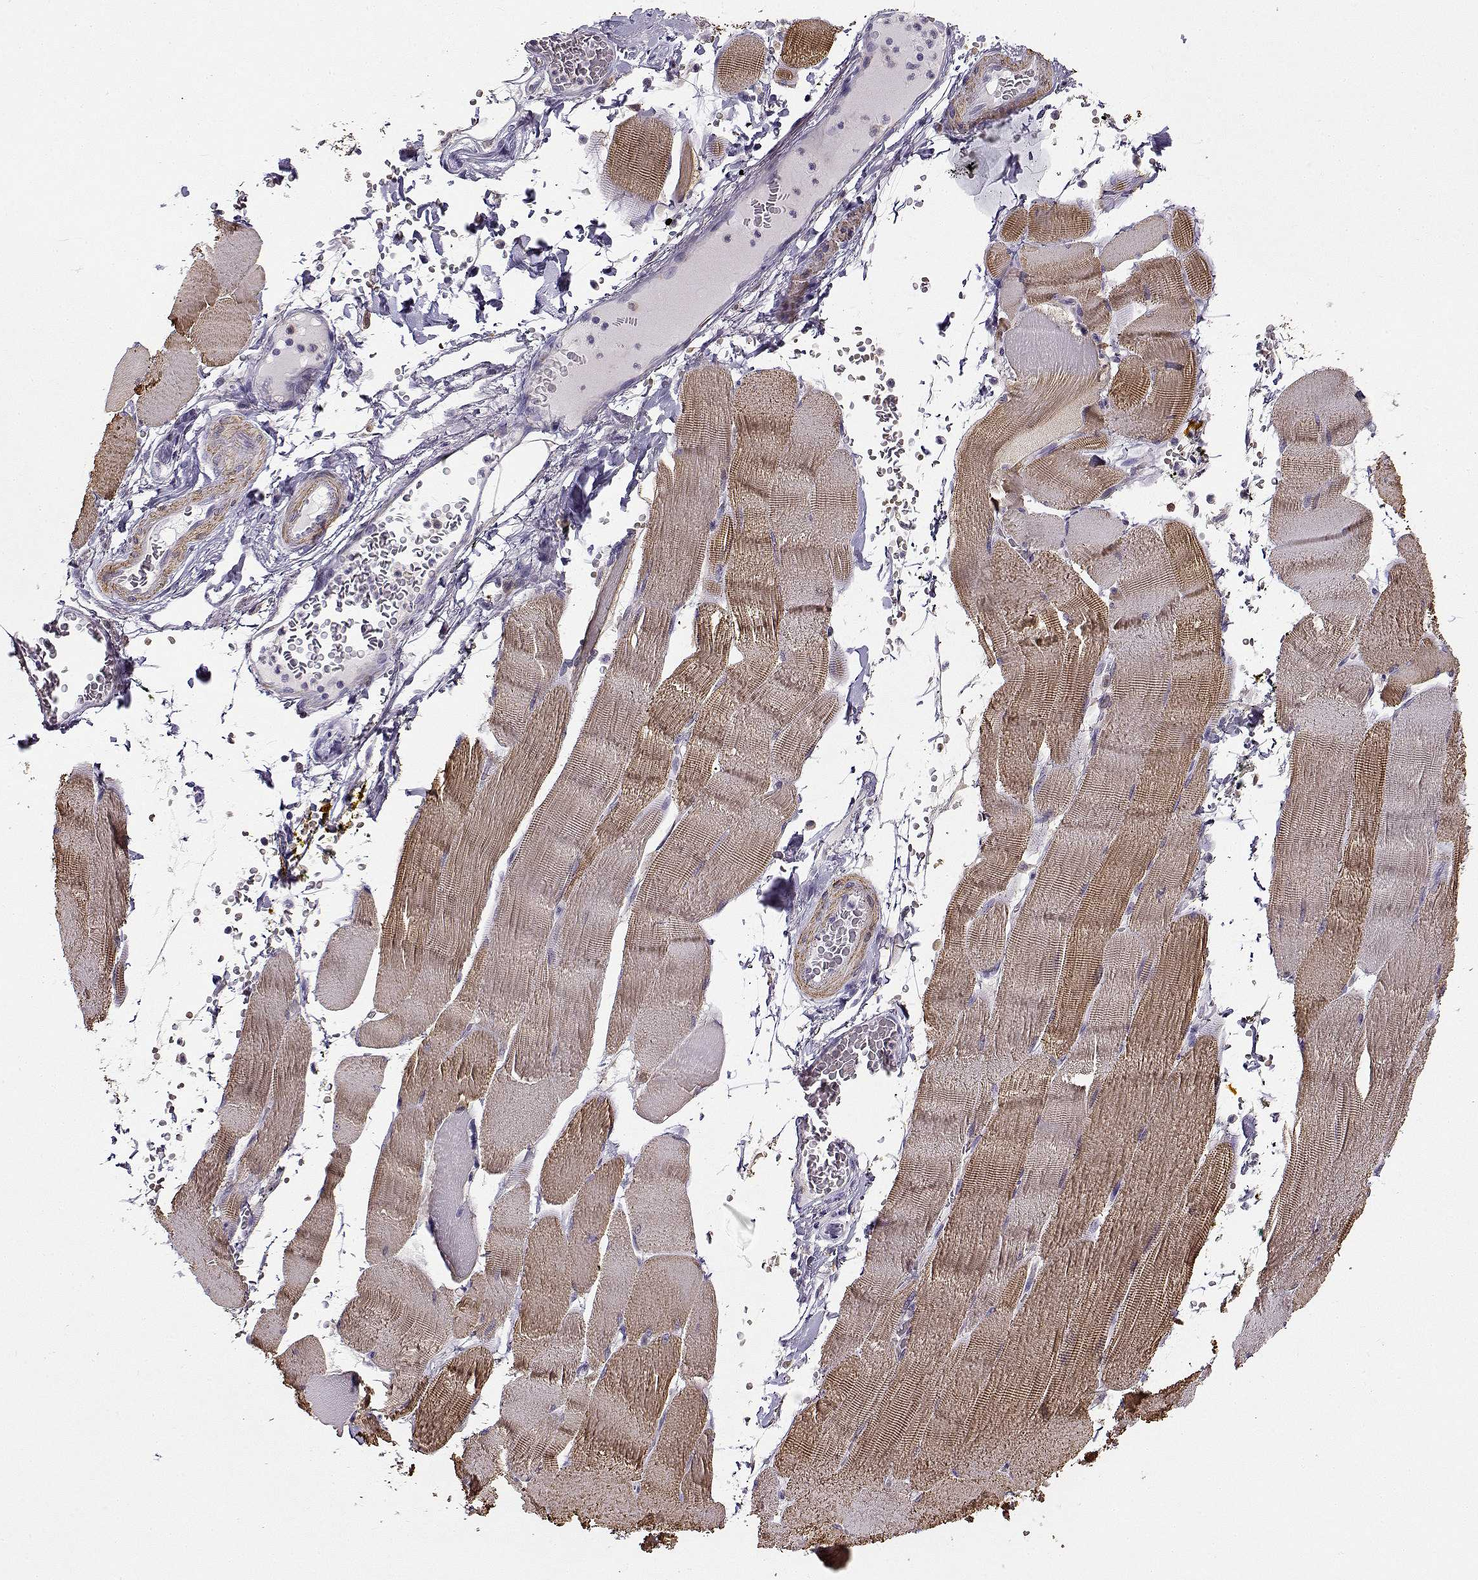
{"staining": {"intensity": "moderate", "quantity": "25%-75%", "location": "cytoplasmic/membranous"}, "tissue": "skeletal muscle", "cell_type": "Myocytes", "image_type": "normal", "snomed": [{"axis": "morphology", "description": "Normal tissue, NOS"}, {"axis": "topography", "description": "Skeletal muscle"}], "caption": "Skeletal muscle stained with immunohistochemistry displays moderate cytoplasmic/membranous positivity in about 25%-75% of myocytes.", "gene": "UCP3", "patient": {"sex": "male", "age": 56}}